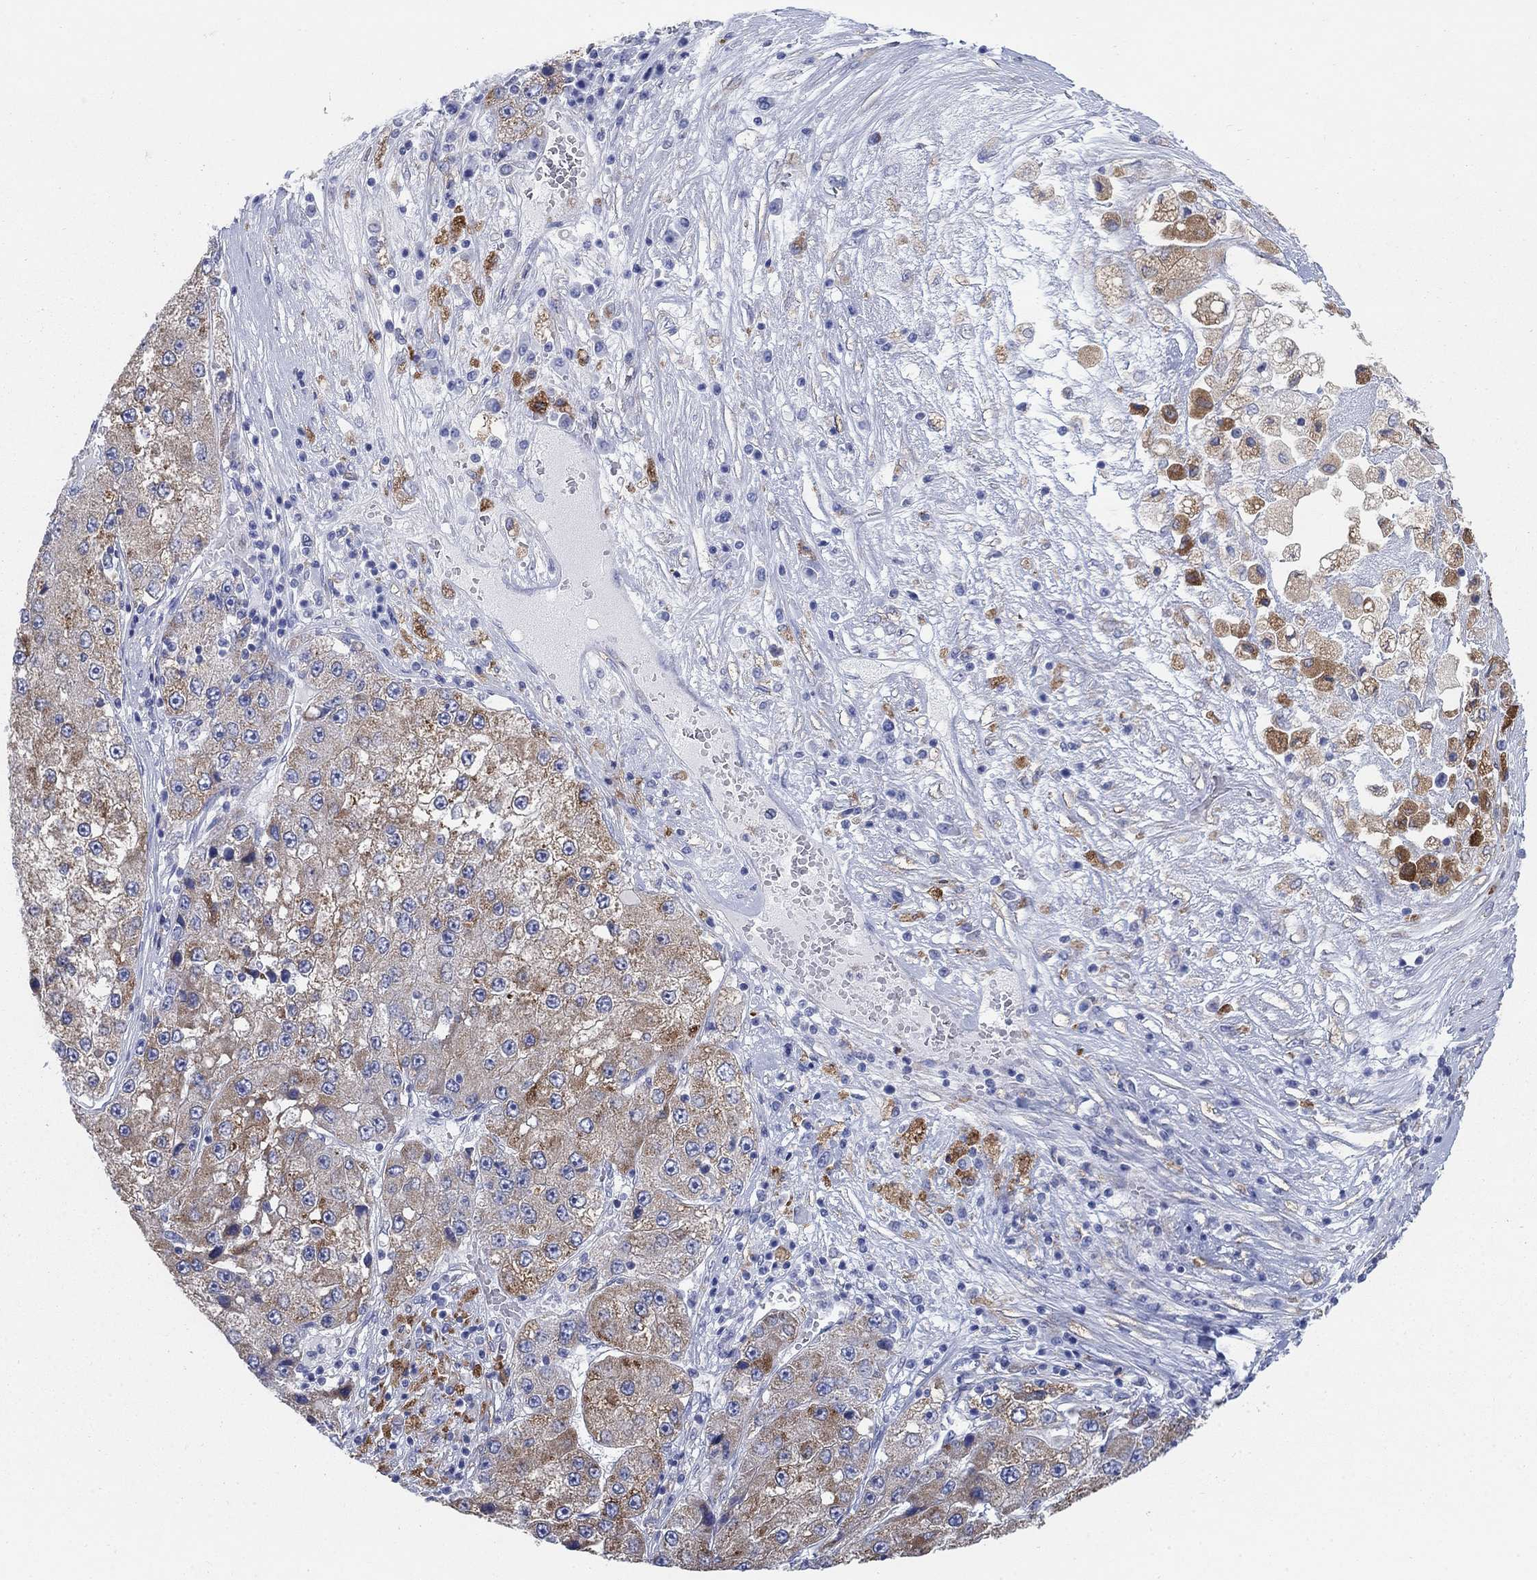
{"staining": {"intensity": "moderate", "quantity": "25%-75%", "location": "cytoplasmic/membranous"}, "tissue": "liver cancer", "cell_type": "Tumor cells", "image_type": "cancer", "snomed": [{"axis": "morphology", "description": "Carcinoma, Hepatocellular, NOS"}, {"axis": "topography", "description": "Liver"}], "caption": "Protein staining displays moderate cytoplasmic/membranous positivity in about 25%-75% of tumor cells in hepatocellular carcinoma (liver).", "gene": "SCCPDH", "patient": {"sex": "female", "age": 73}}